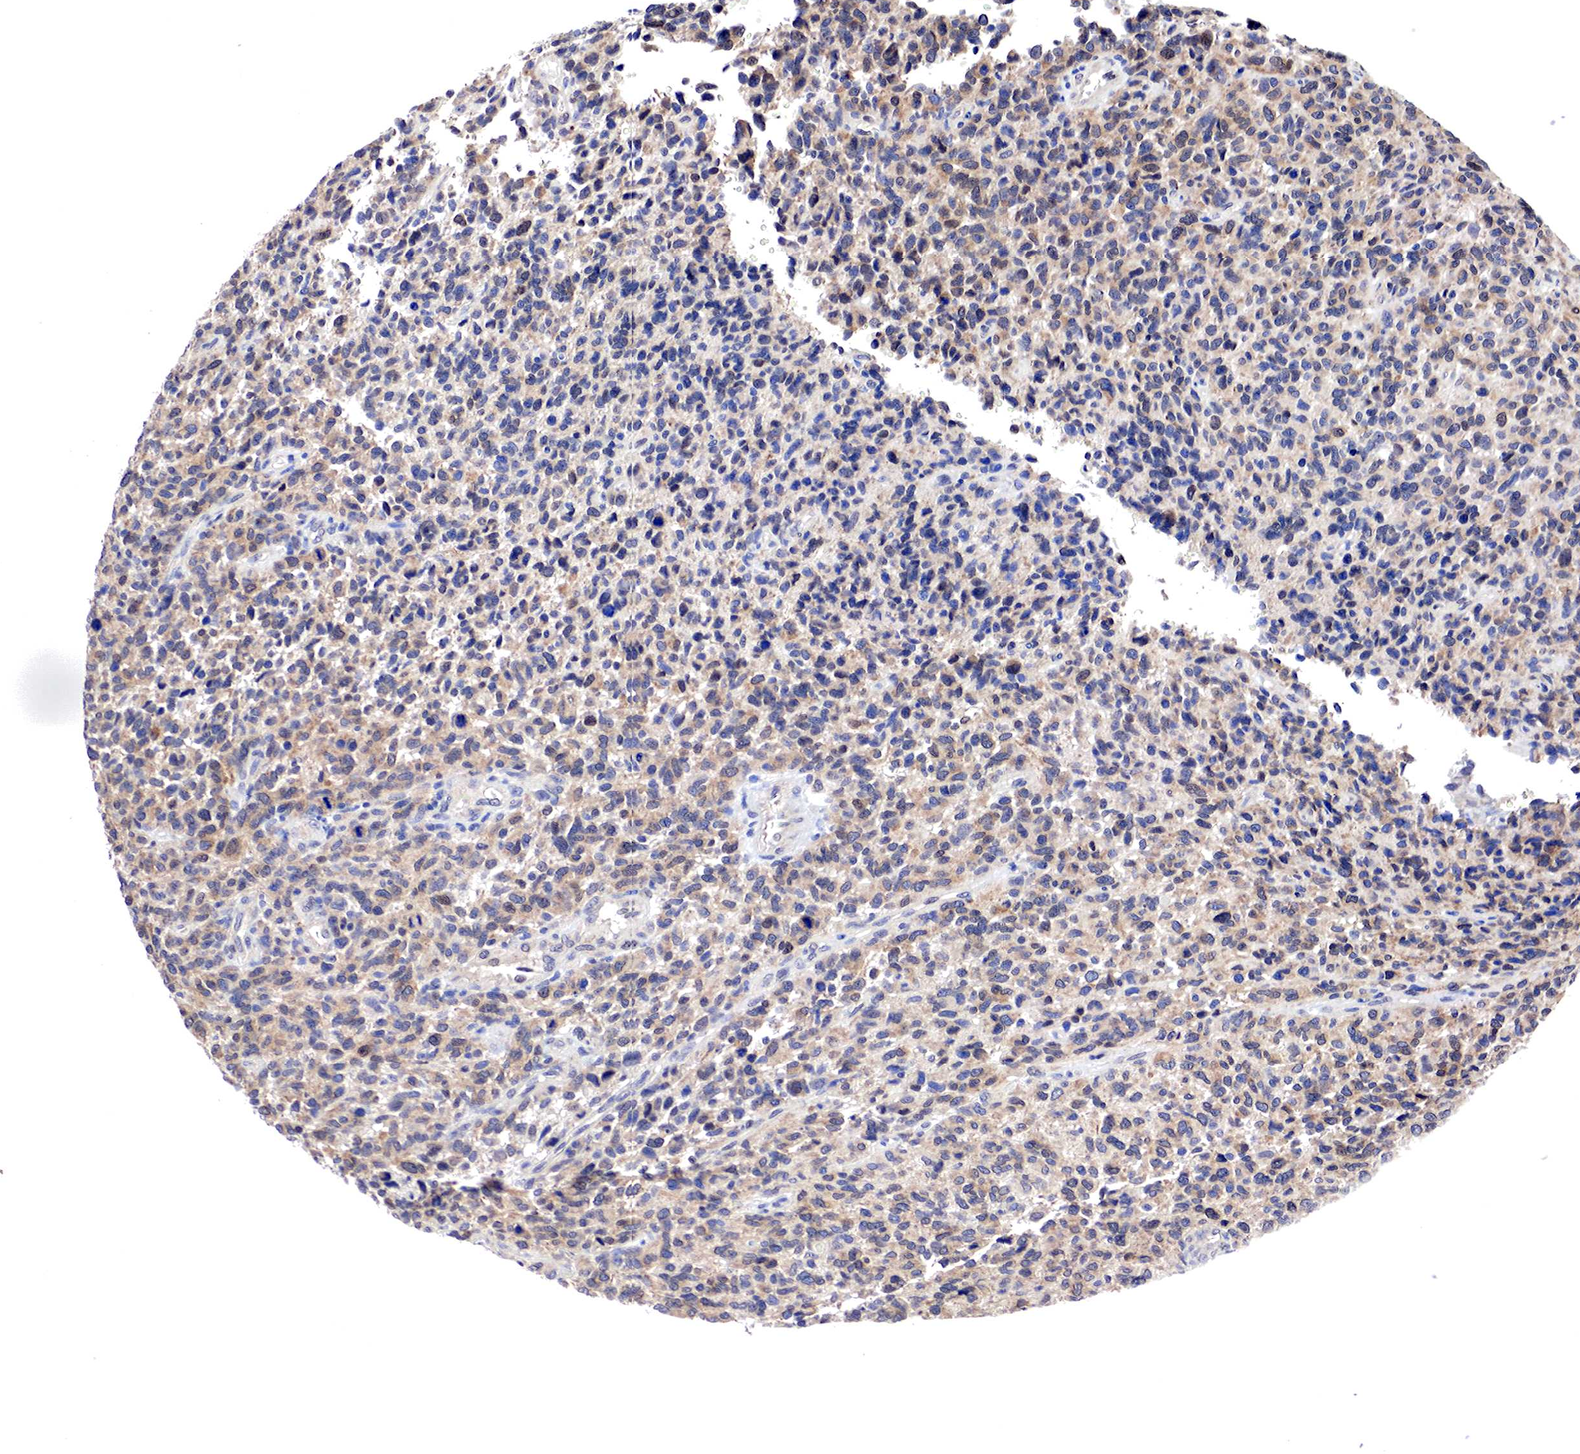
{"staining": {"intensity": "weak", "quantity": "25%-75%", "location": "cytoplasmic/membranous,nuclear"}, "tissue": "glioma", "cell_type": "Tumor cells", "image_type": "cancer", "snomed": [{"axis": "morphology", "description": "Glioma, malignant, High grade"}, {"axis": "topography", "description": "Brain"}], "caption": "Glioma tissue exhibits weak cytoplasmic/membranous and nuclear positivity in approximately 25%-75% of tumor cells, visualized by immunohistochemistry.", "gene": "PABIR2", "patient": {"sex": "male", "age": 77}}